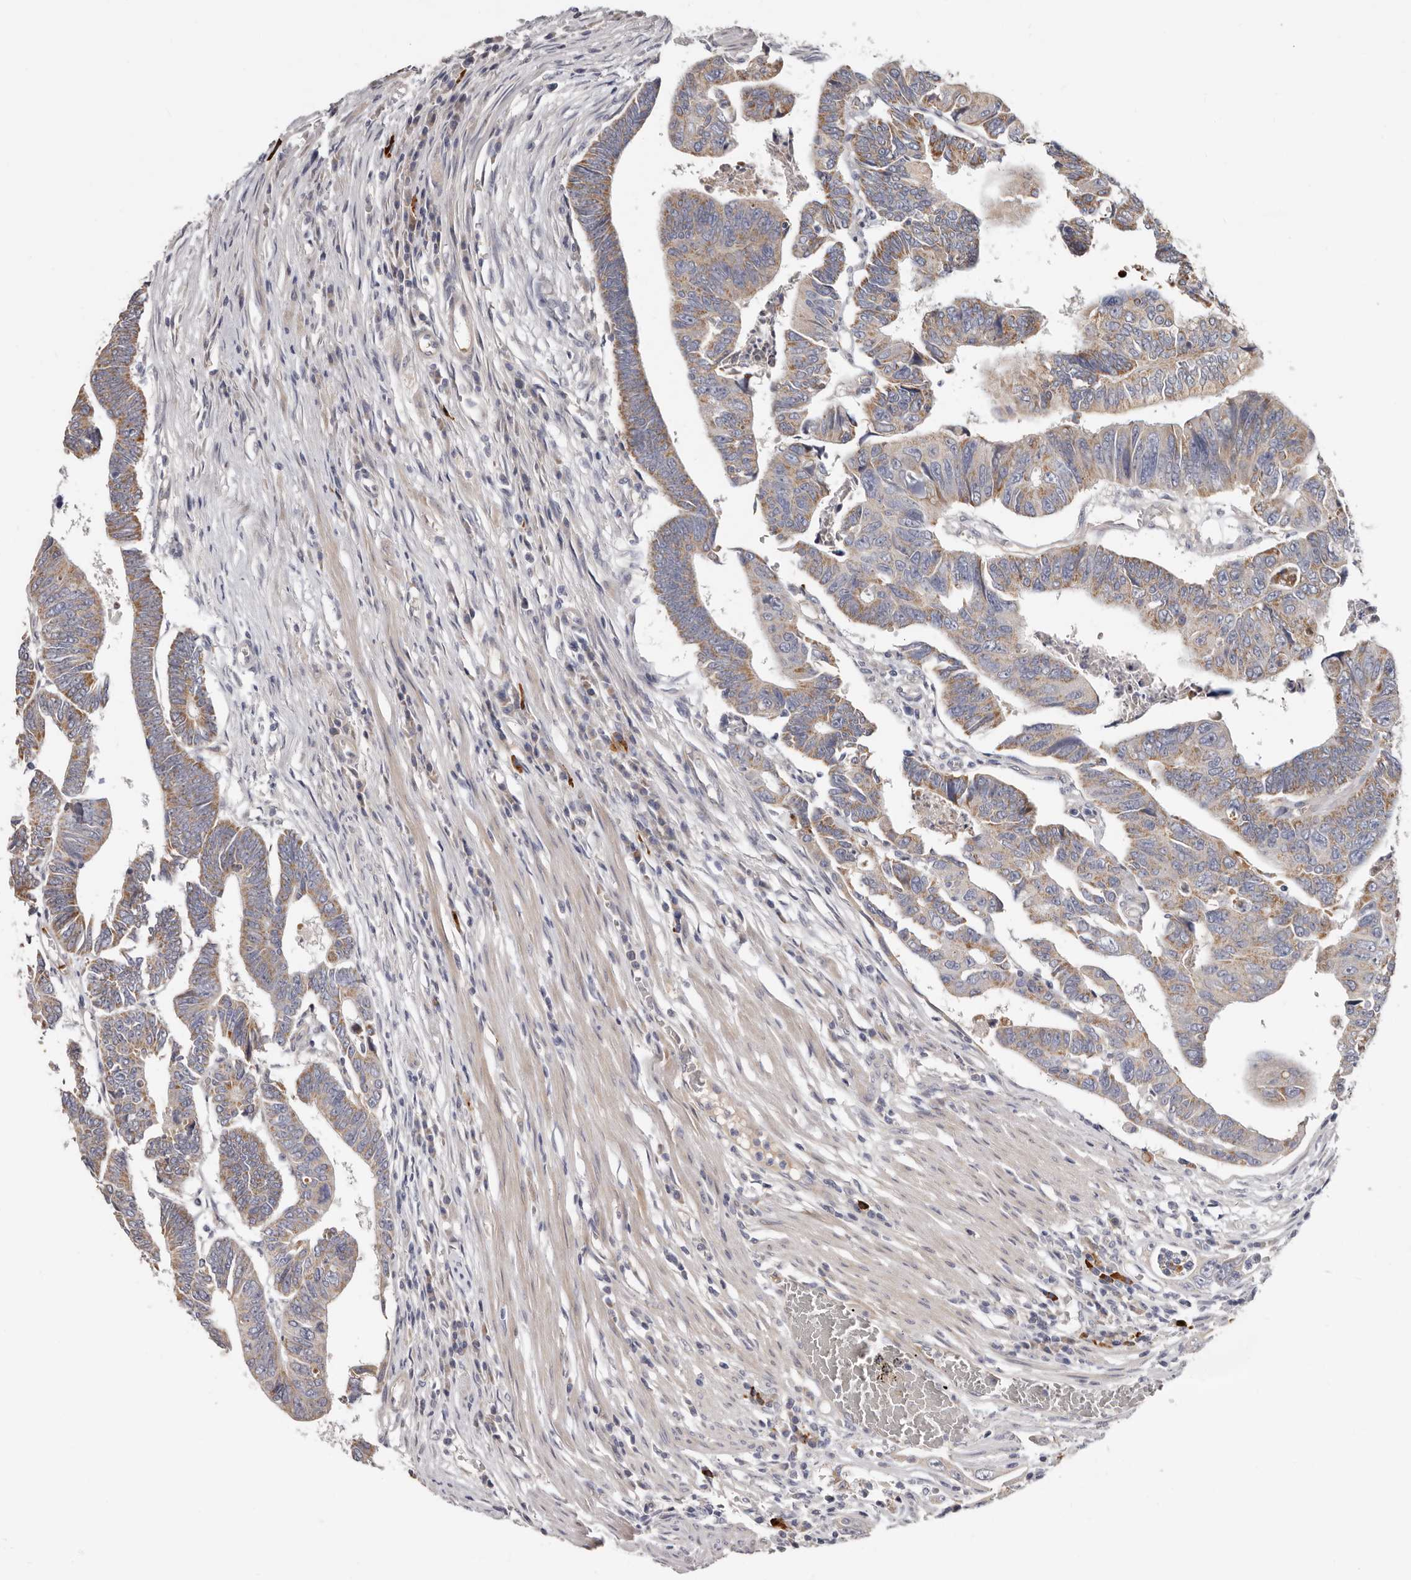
{"staining": {"intensity": "weak", "quantity": ">75%", "location": "cytoplasmic/membranous"}, "tissue": "colorectal cancer", "cell_type": "Tumor cells", "image_type": "cancer", "snomed": [{"axis": "morphology", "description": "Adenocarcinoma, NOS"}, {"axis": "topography", "description": "Rectum"}], "caption": "This photomicrograph demonstrates adenocarcinoma (colorectal) stained with IHC to label a protein in brown. The cytoplasmic/membranous of tumor cells show weak positivity for the protein. Nuclei are counter-stained blue.", "gene": "SPTA1", "patient": {"sex": "female", "age": 65}}